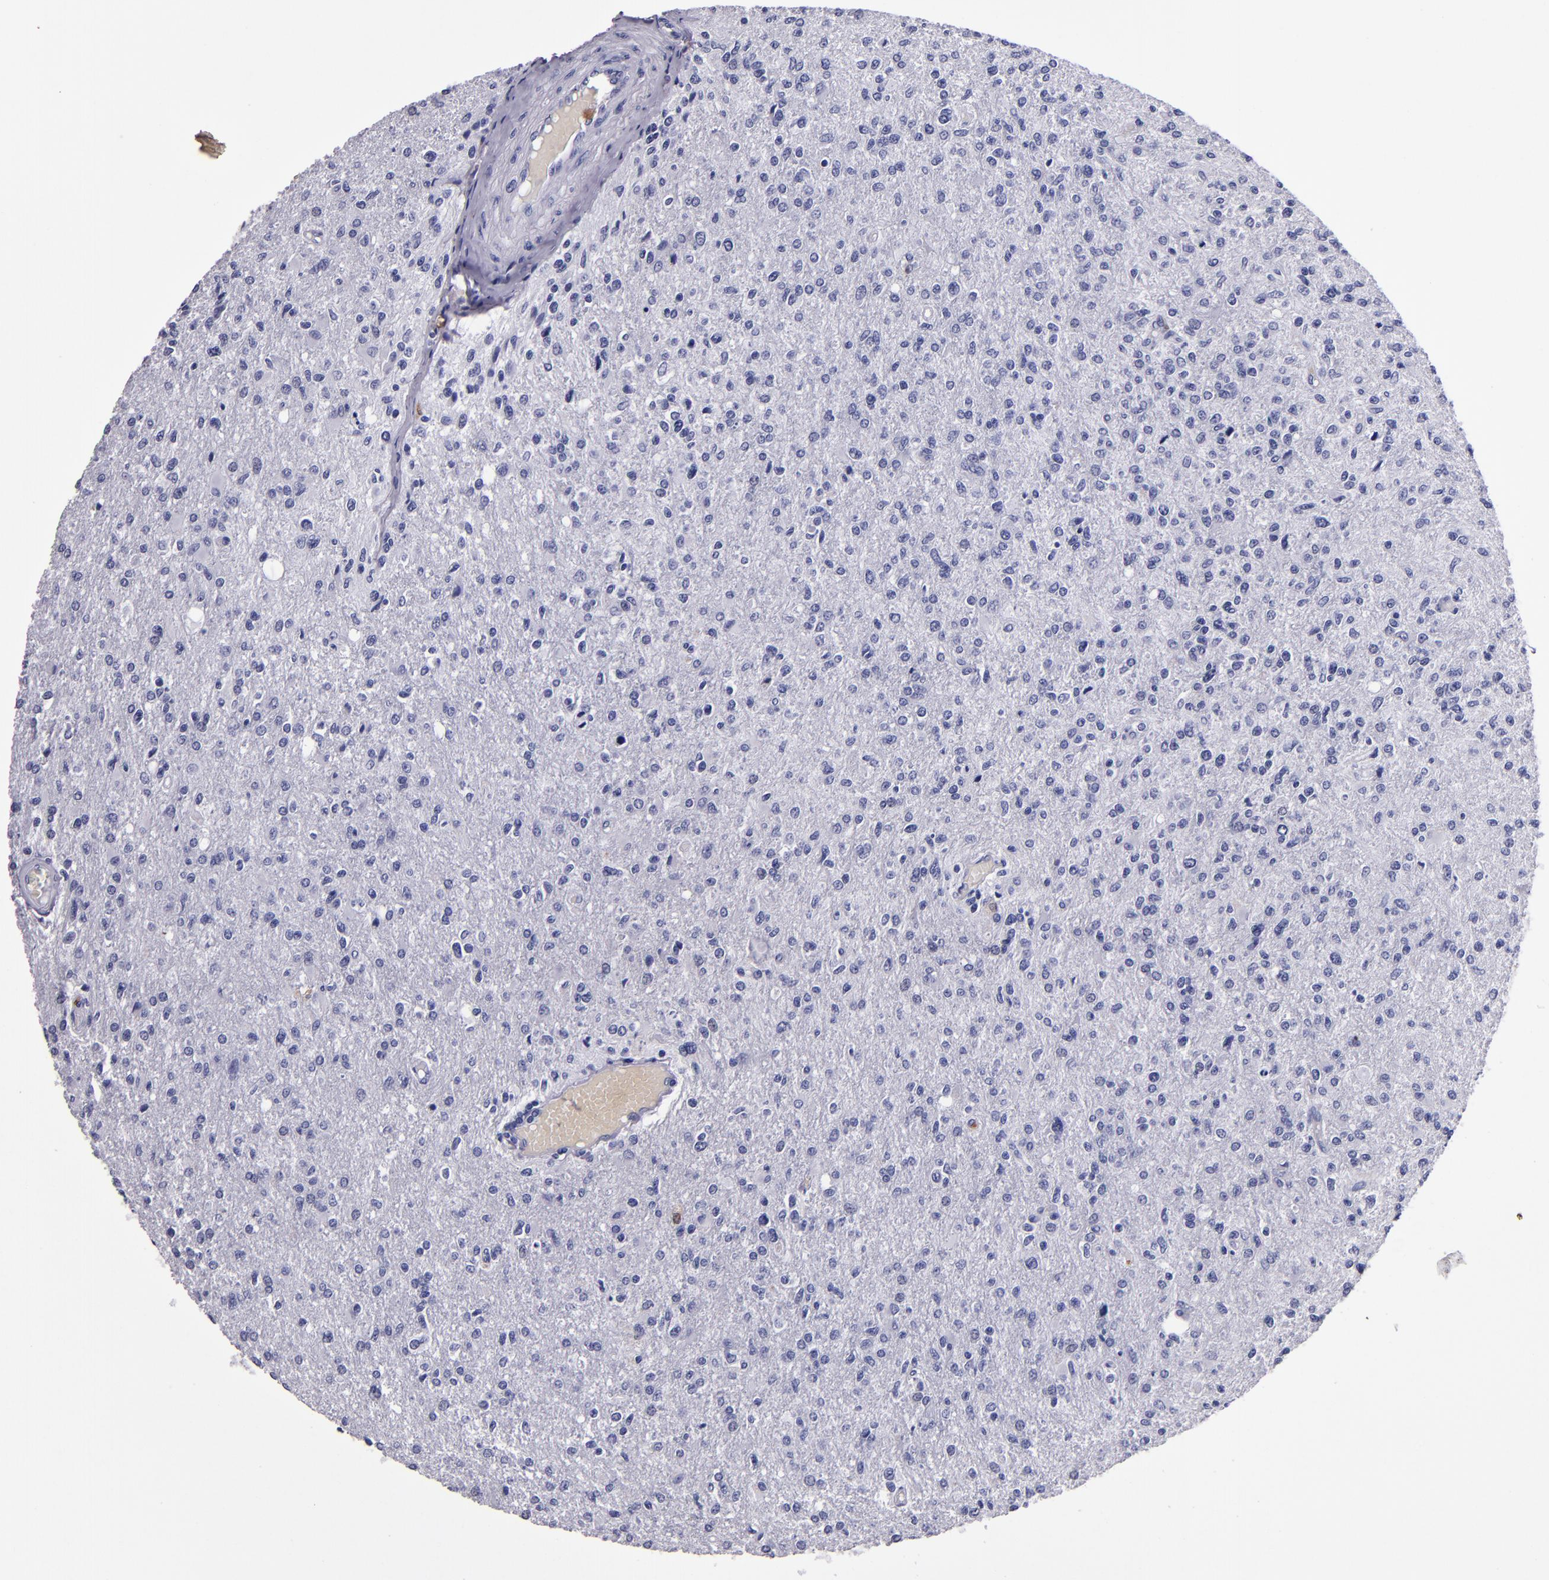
{"staining": {"intensity": "negative", "quantity": "none", "location": "none"}, "tissue": "glioma", "cell_type": "Tumor cells", "image_type": "cancer", "snomed": [{"axis": "morphology", "description": "Glioma, malignant, High grade"}, {"axis": "topography", "description": "Cerebral cortex"}], "caption": "Tumor cells show no significant protein staining in glioma.", "gene": "S100A8", "patient": {"sex": "male", "age": 76}}